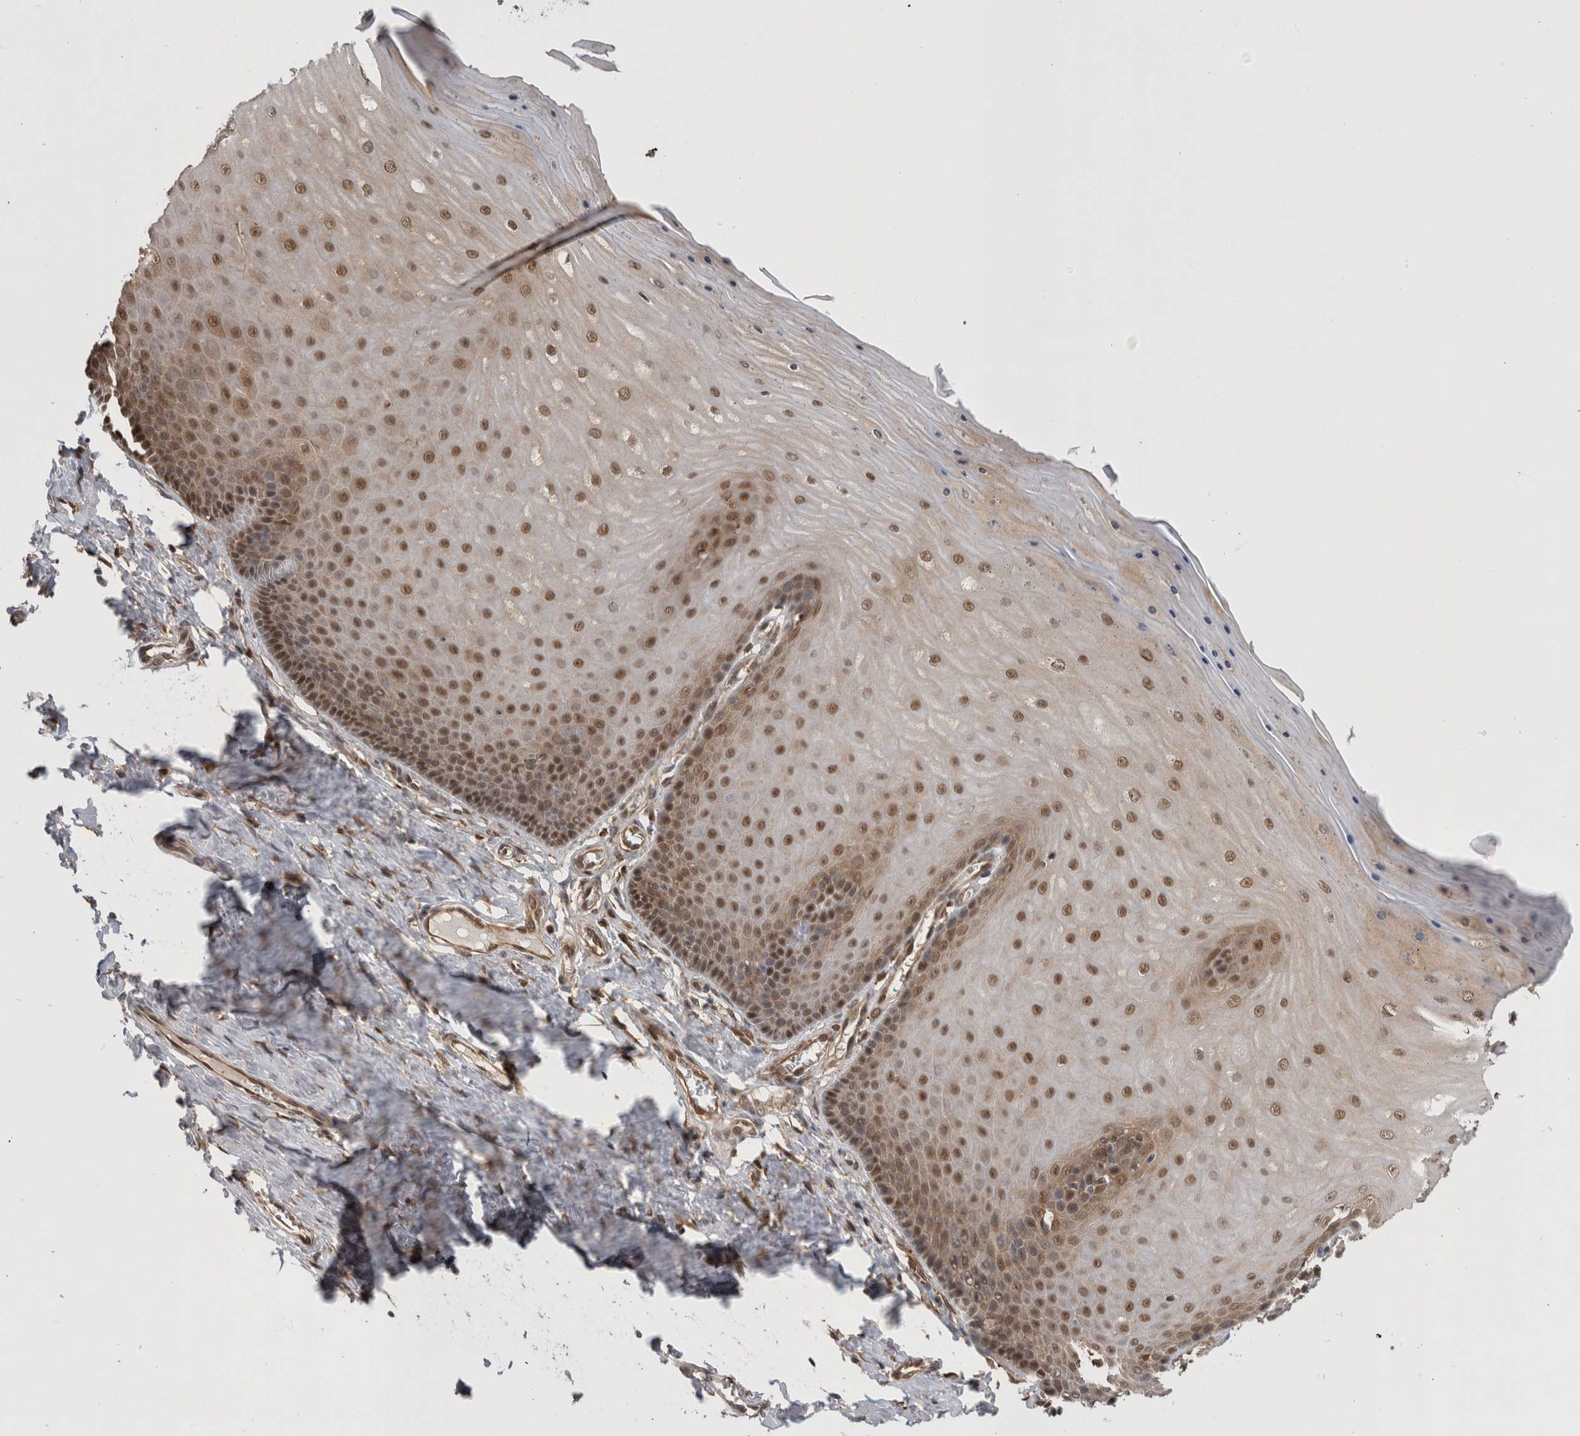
{"staining": {"intensity": "moderate", "quantity": ">75%", "location": "cytoplasmic/membranous,nuclear"}, "tissue": "cervix", "cell_type": "Glandular cells", "image_type": "normal", "snomed": [{"axis": "morphology", "description": "Normal tissue, NOS"}, {"axis": "topography", "description": "Cervix"}], "caption": "The photomicrograph displays immunohistochemical staining of unremarkable cervix. There is moderate cytoplasmic/membranous,nuclear expression is present in approximately >75% of glandular cells.", "gene": "ASTN2", "patient": {"sex": "female", "age": 55}}